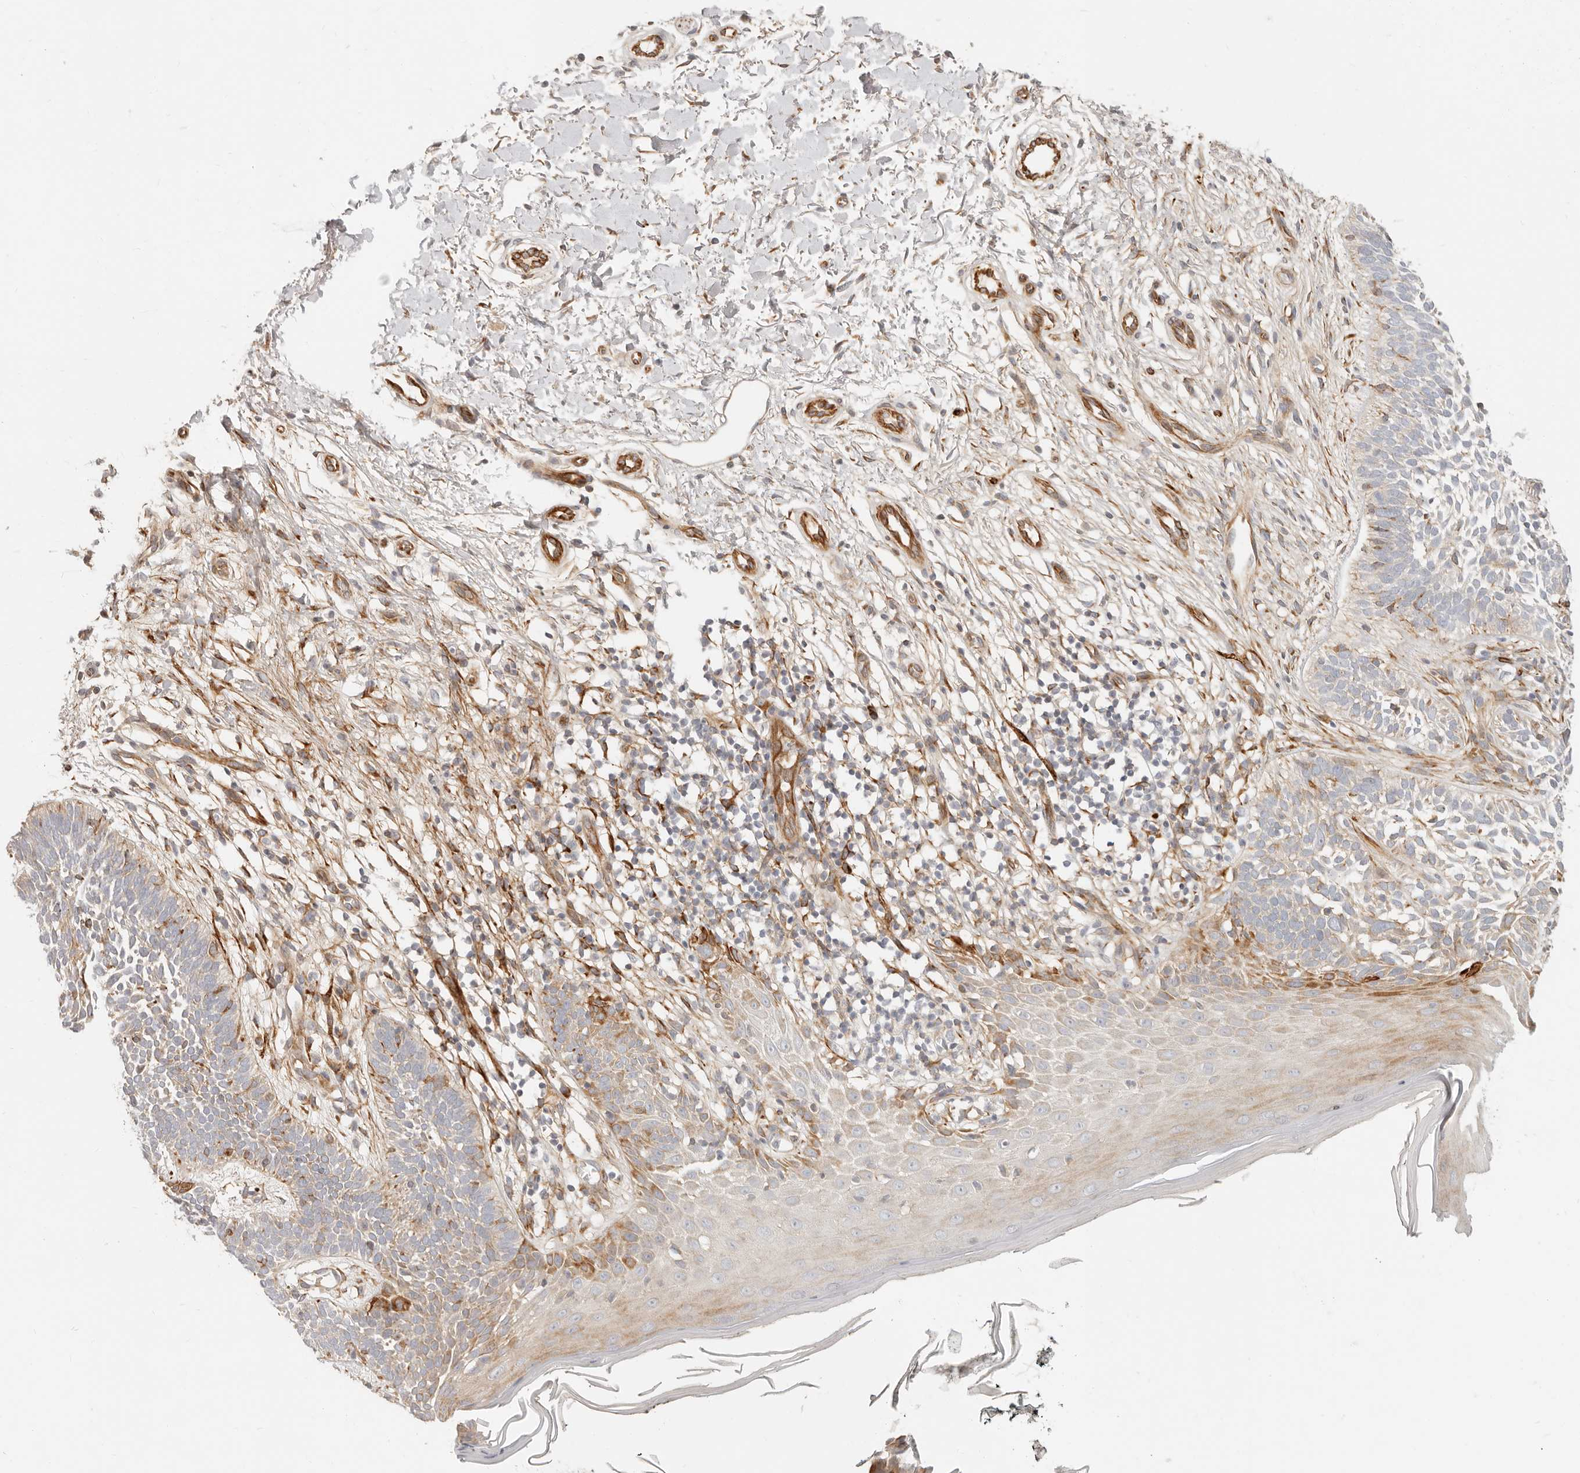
{"staining": {"intensity": "moderate", "quantity": "<25%", "location": "cytoplasmic/membranous"}, "tissue": "skin cancer", "cell_type": "Tumor cells", "image_type": "cancer", "snomed": [{"axis": "morphology", "description": "Basal cell carcinoma"}, {"axis": "topography", "description": "Skin"}], "caption": "IHC staining of skin basal cell carcinoma, which demonstrates low levels of moderate cytoplasmic/membranous expression in approximately <25% of tumor cells indicating moderate cytoplasmic/membranous protein staining. The staining was performed using DAB (3,3'-diaminobenzidine) (brown) for protein detection and nuclei were counterstained in hematoxylin (blue).", "gene": "SASS6", "patient": {"sex": "female", "age": 64}}